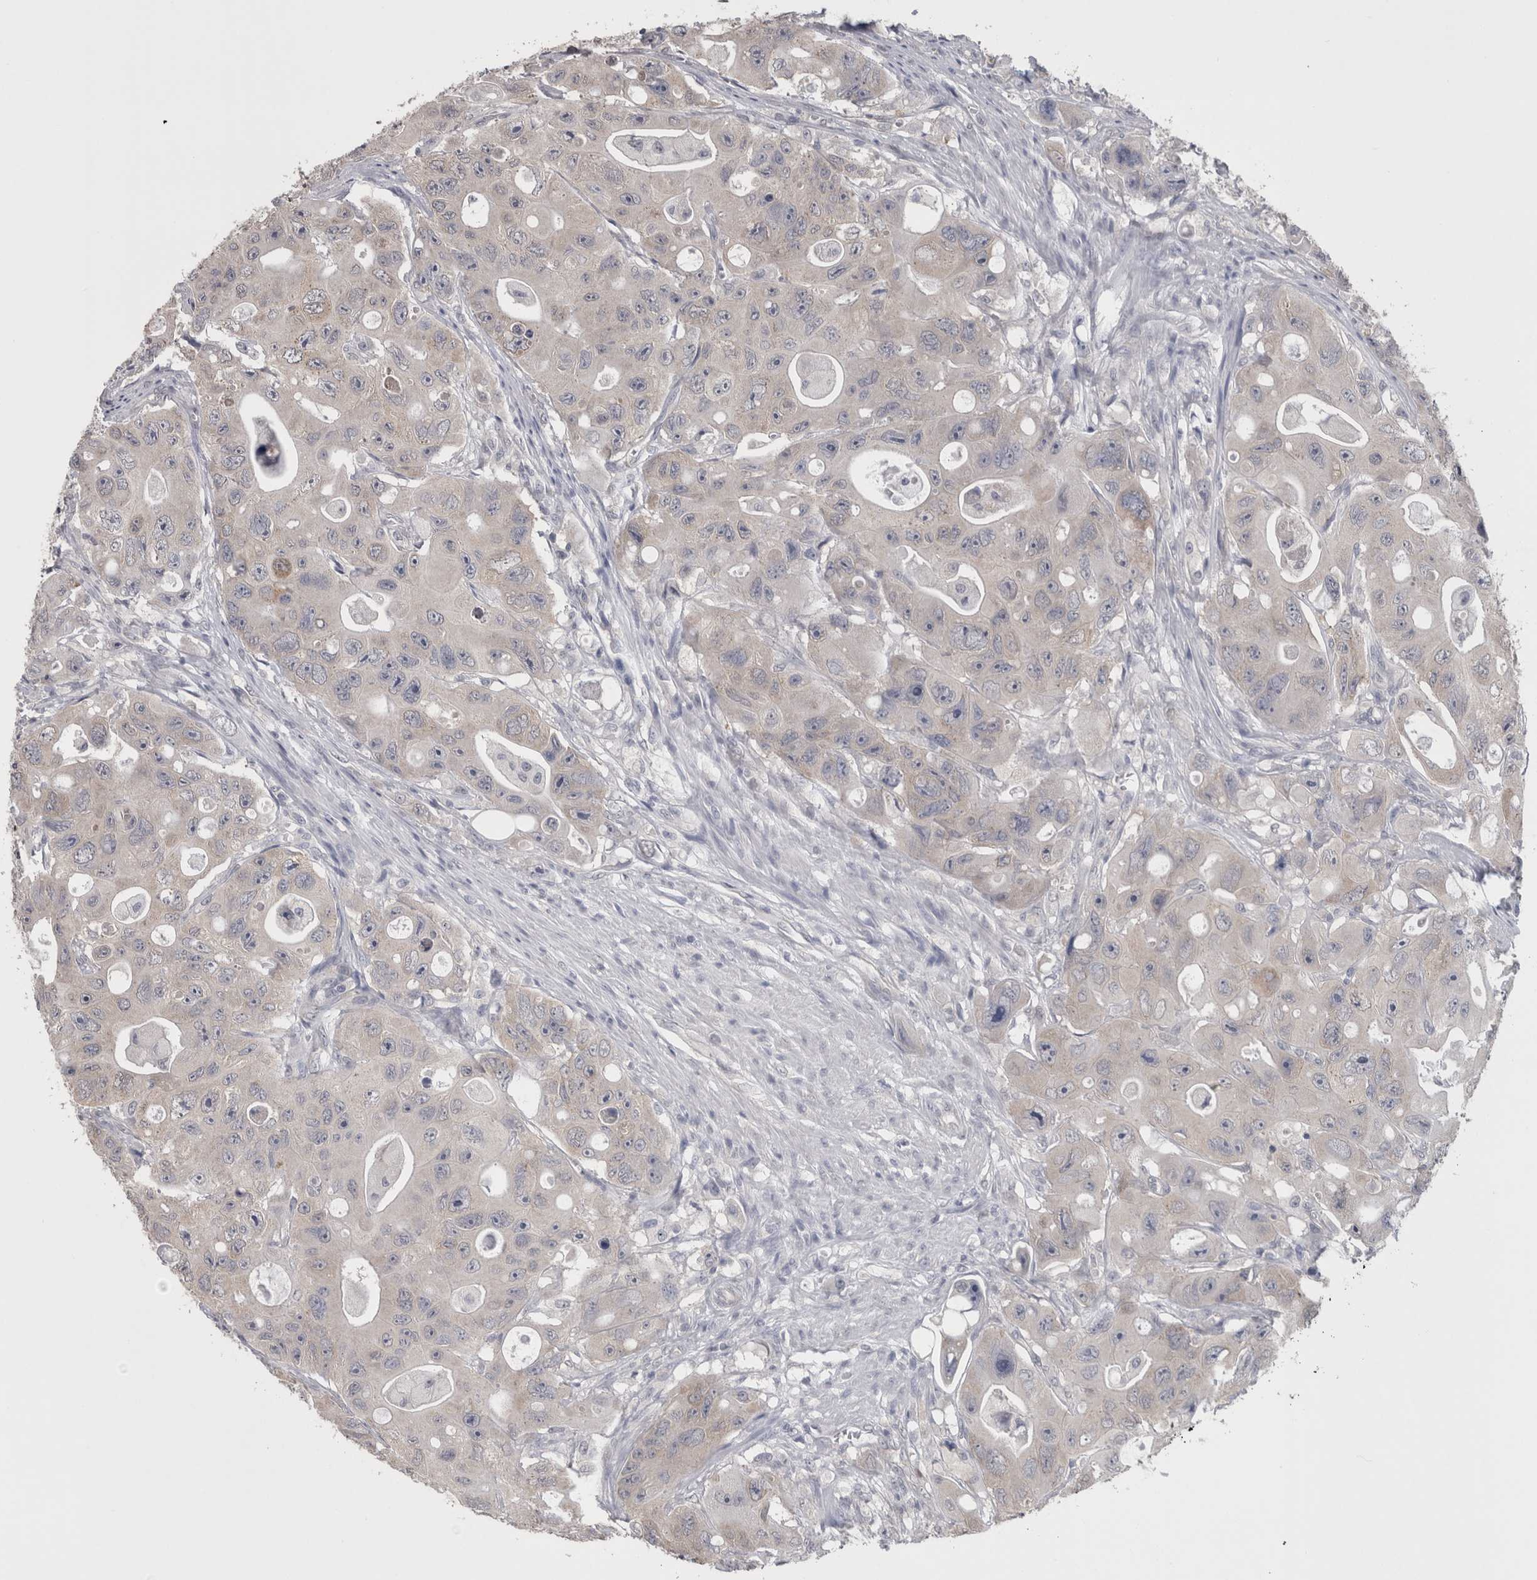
{"staining": {"intensity": "negative", "quantity": "none", "location": "none"}, "tissue": "colorectal cancer", "cell_type": "Tumor cells", "image_type": "cancer", "snomed": [{"axis": "morphology", "description": "Adenocarcinoma, NOS"}, {"axis": "topography", "description": "Colon"}], "caption": "A high-resolution photomicrograph shows immunohistochemistry staining of colorectal adenocarcinoma, which demonstrates no significant positivity in tumor cells.", "gene": "DDX6", "patient": {"sex": "female", "age": 46}}